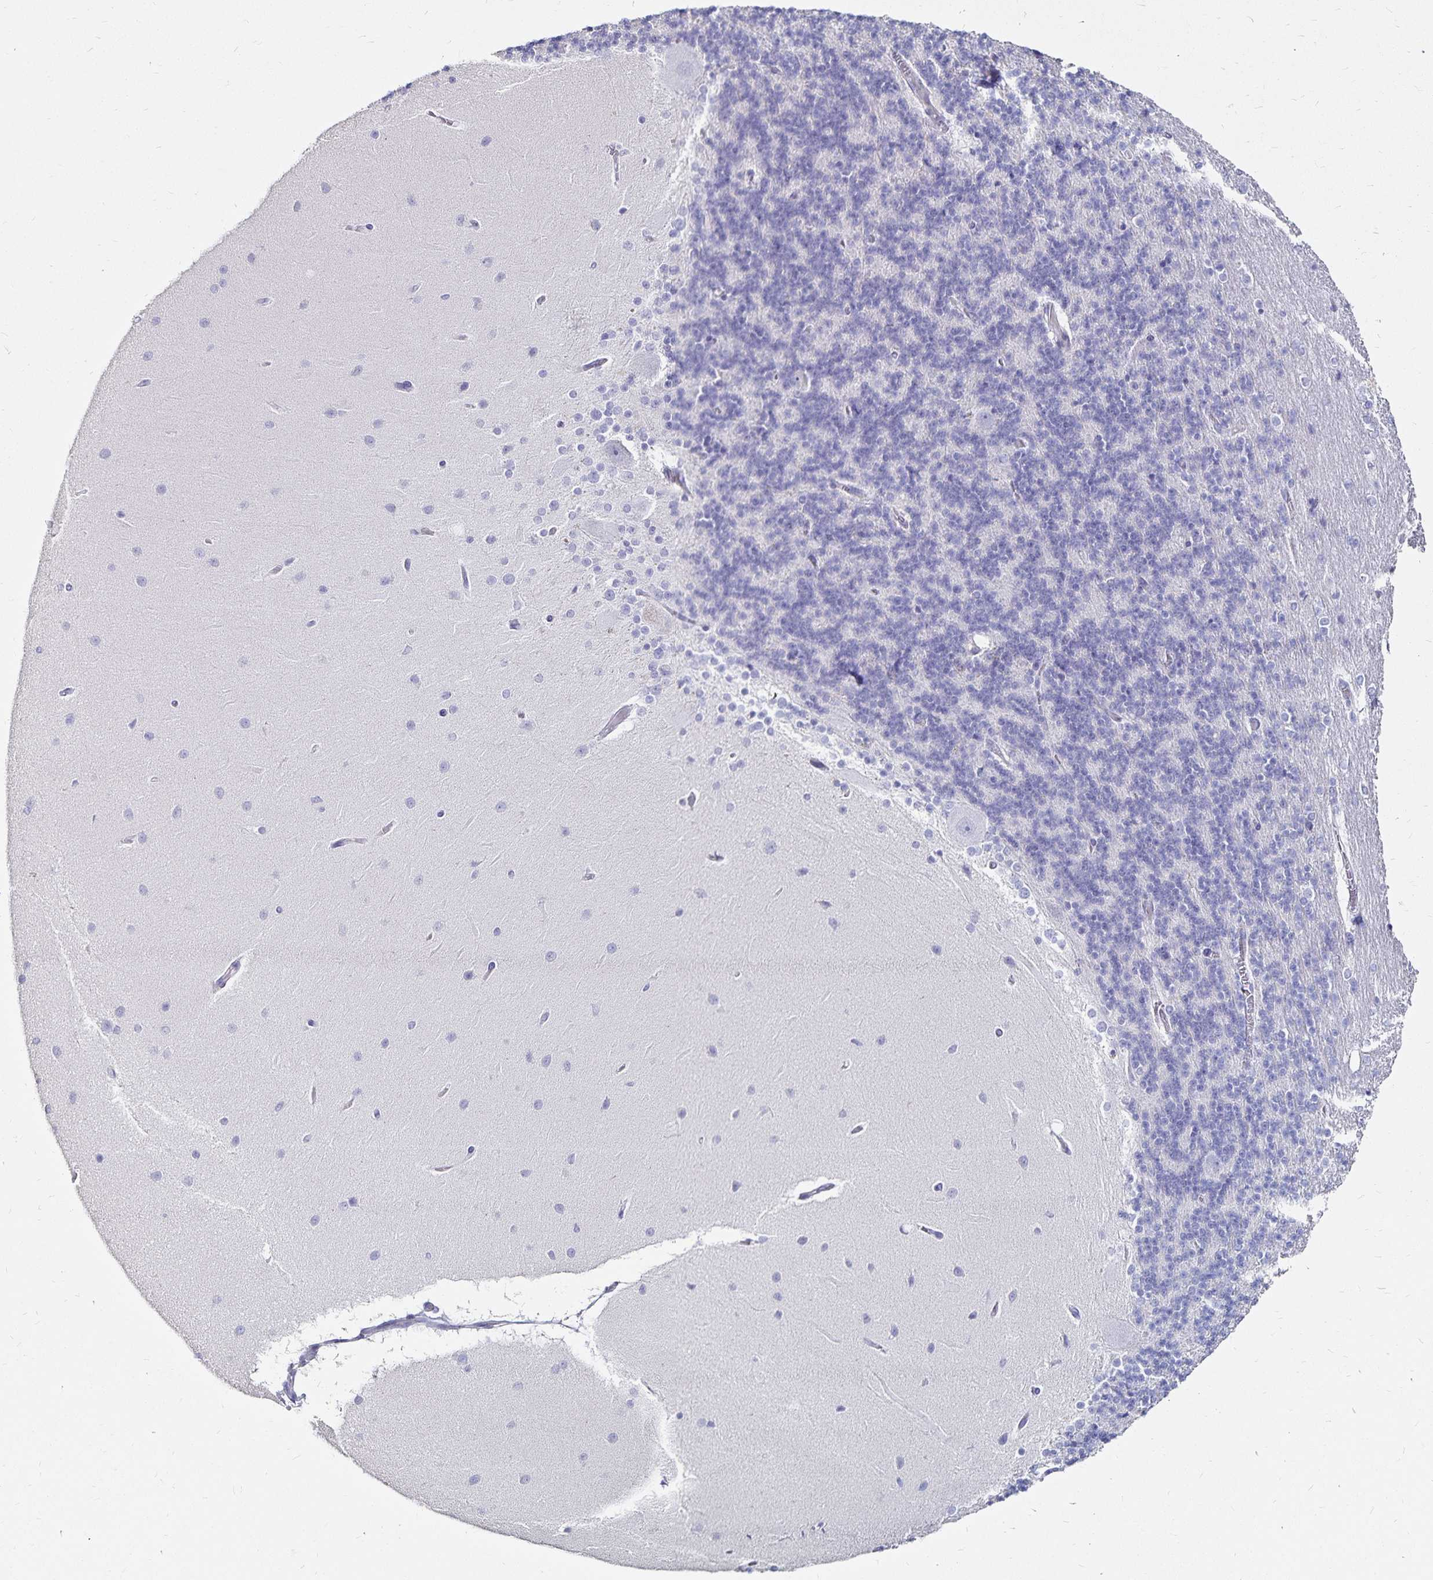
{"staining": {"intensity": "negative", "quantity": "none", "location": "none"}, "tissue": "cerebellum", "cell_type": "Cells in granular layer", "image_type": "normal", "snomed": [{"axis": "morphology", "description": "Normal tissue, NOS"}, {"axis": "topography", "description": "Cerebellum"}], "caption": "A high-resolution image shows immunohistochemistry (IHC) staining of normal cerebellum, which demonstrates no significant positivity in cells in granular layer.", "gene": "TNIP1", "patient": {"sex": "female", "age": 54}}